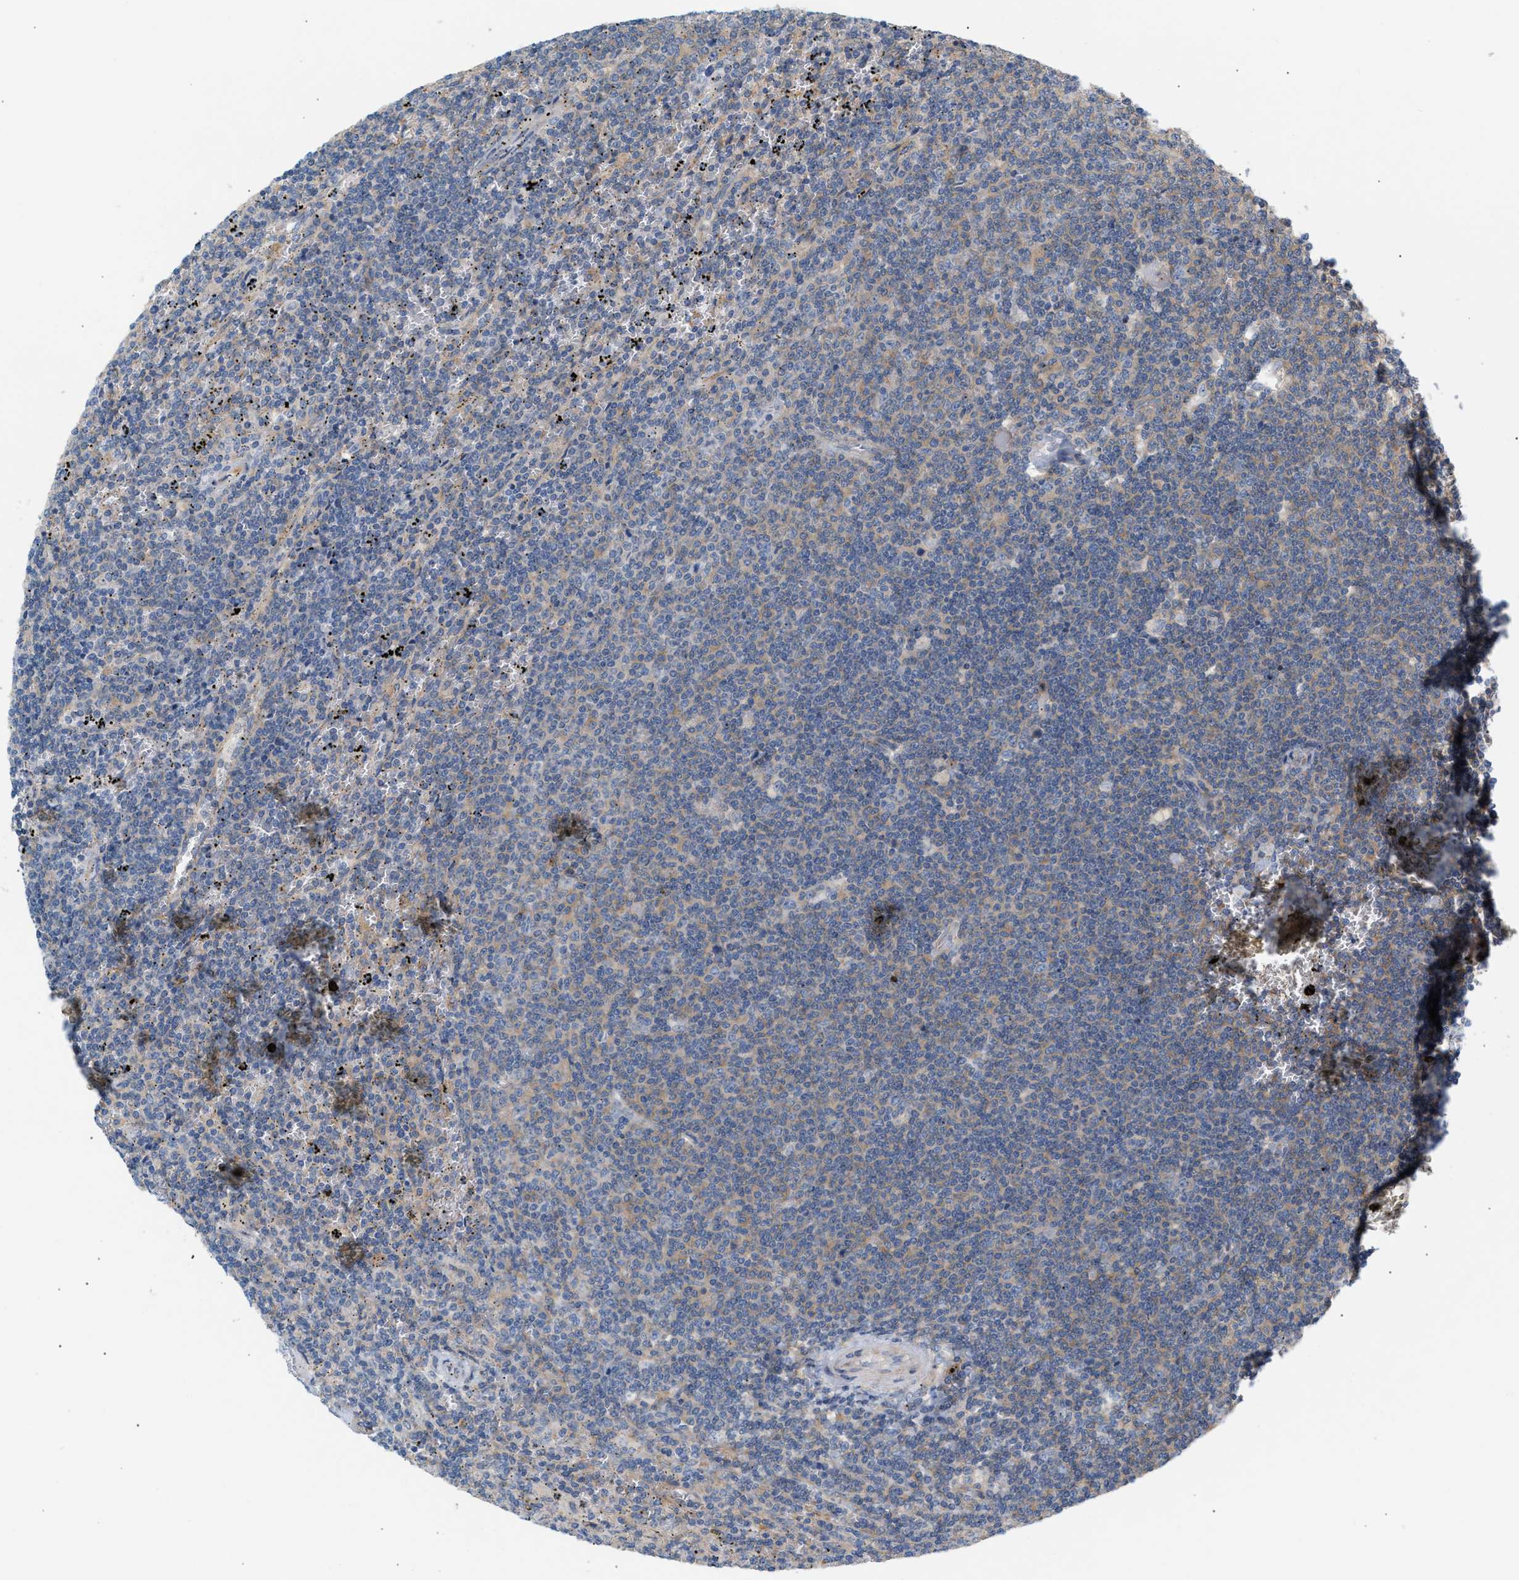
{"staining": {"intensity": "weak", "quantity": "<25%", "location": "cytoplasmic/membranous"}, "tissue": "lymphoma", "cell_type": "Tumor cells", "image_type": "cancer", "snomed": [{"axis": "morphology", "description": "Malignant lymphoma, non-Hodgkin's type, Low grade"}, {"axis": "topography", "description": "Spleen"}], "caption": "There is no significant positivity in tumor cells of low-grade malignant lymphoma, non-Hodgkin's type. The staining was performed using DAB to visualize the protein expression in brown, while the nuclei were stained in blue with hematoxylin (Magnification: 20x).", "gene": "LRCH1", "patient": {"sex": "female", "age": 50}}